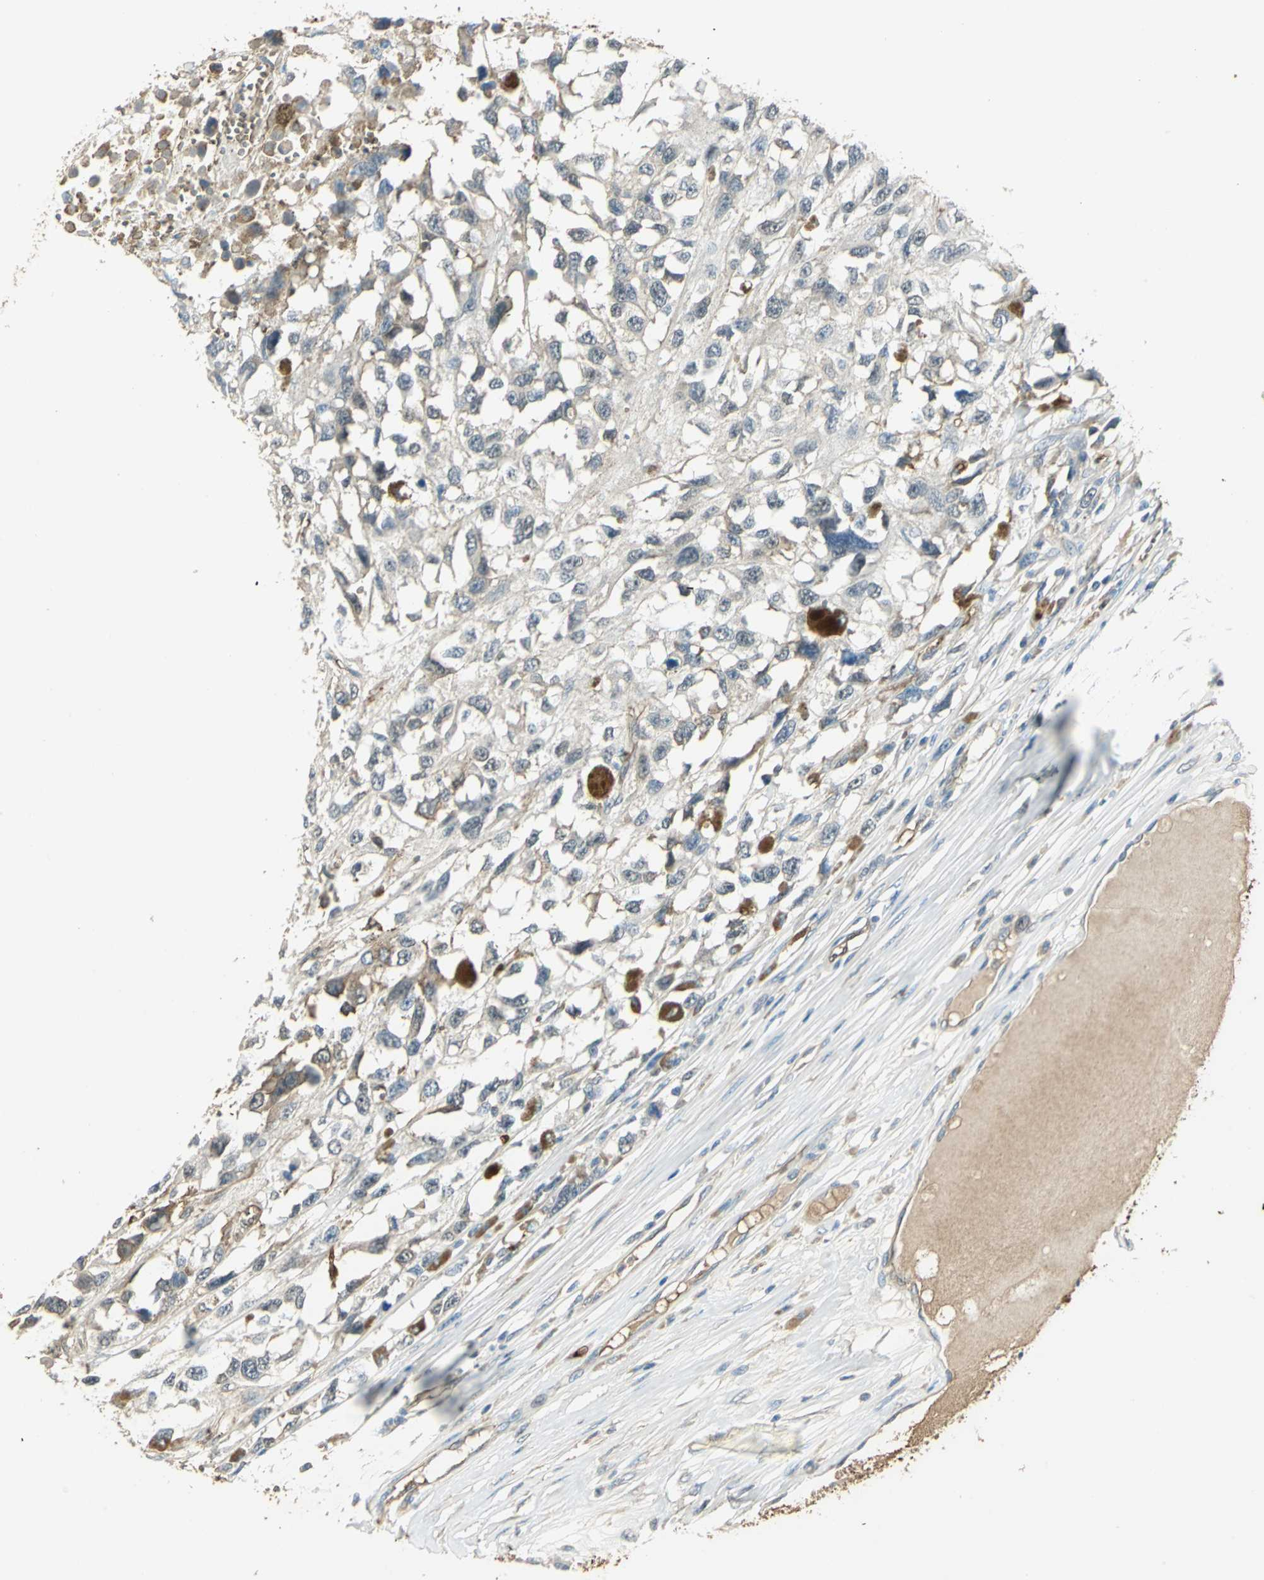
{"staining": {"intensity": "weak", "quantity": "<25%", "location": "cytoplasmic/membranous"}, "tissue": "melanoma", "cell_type": "Tumor cells", "image_type": "cancer", "snomed": [{"axis": "morphology", "description": "Malignant melanoma, Metastatic site"}, {"axis": "topography", "description": "Lymph node"}], "caption": "Immunohistochemistry of human malignant melanoma (metastatic site) shows no positivity in tumor cells.", "gene": "DDAH1", "patient": {"sex": "male", "age": 59}}